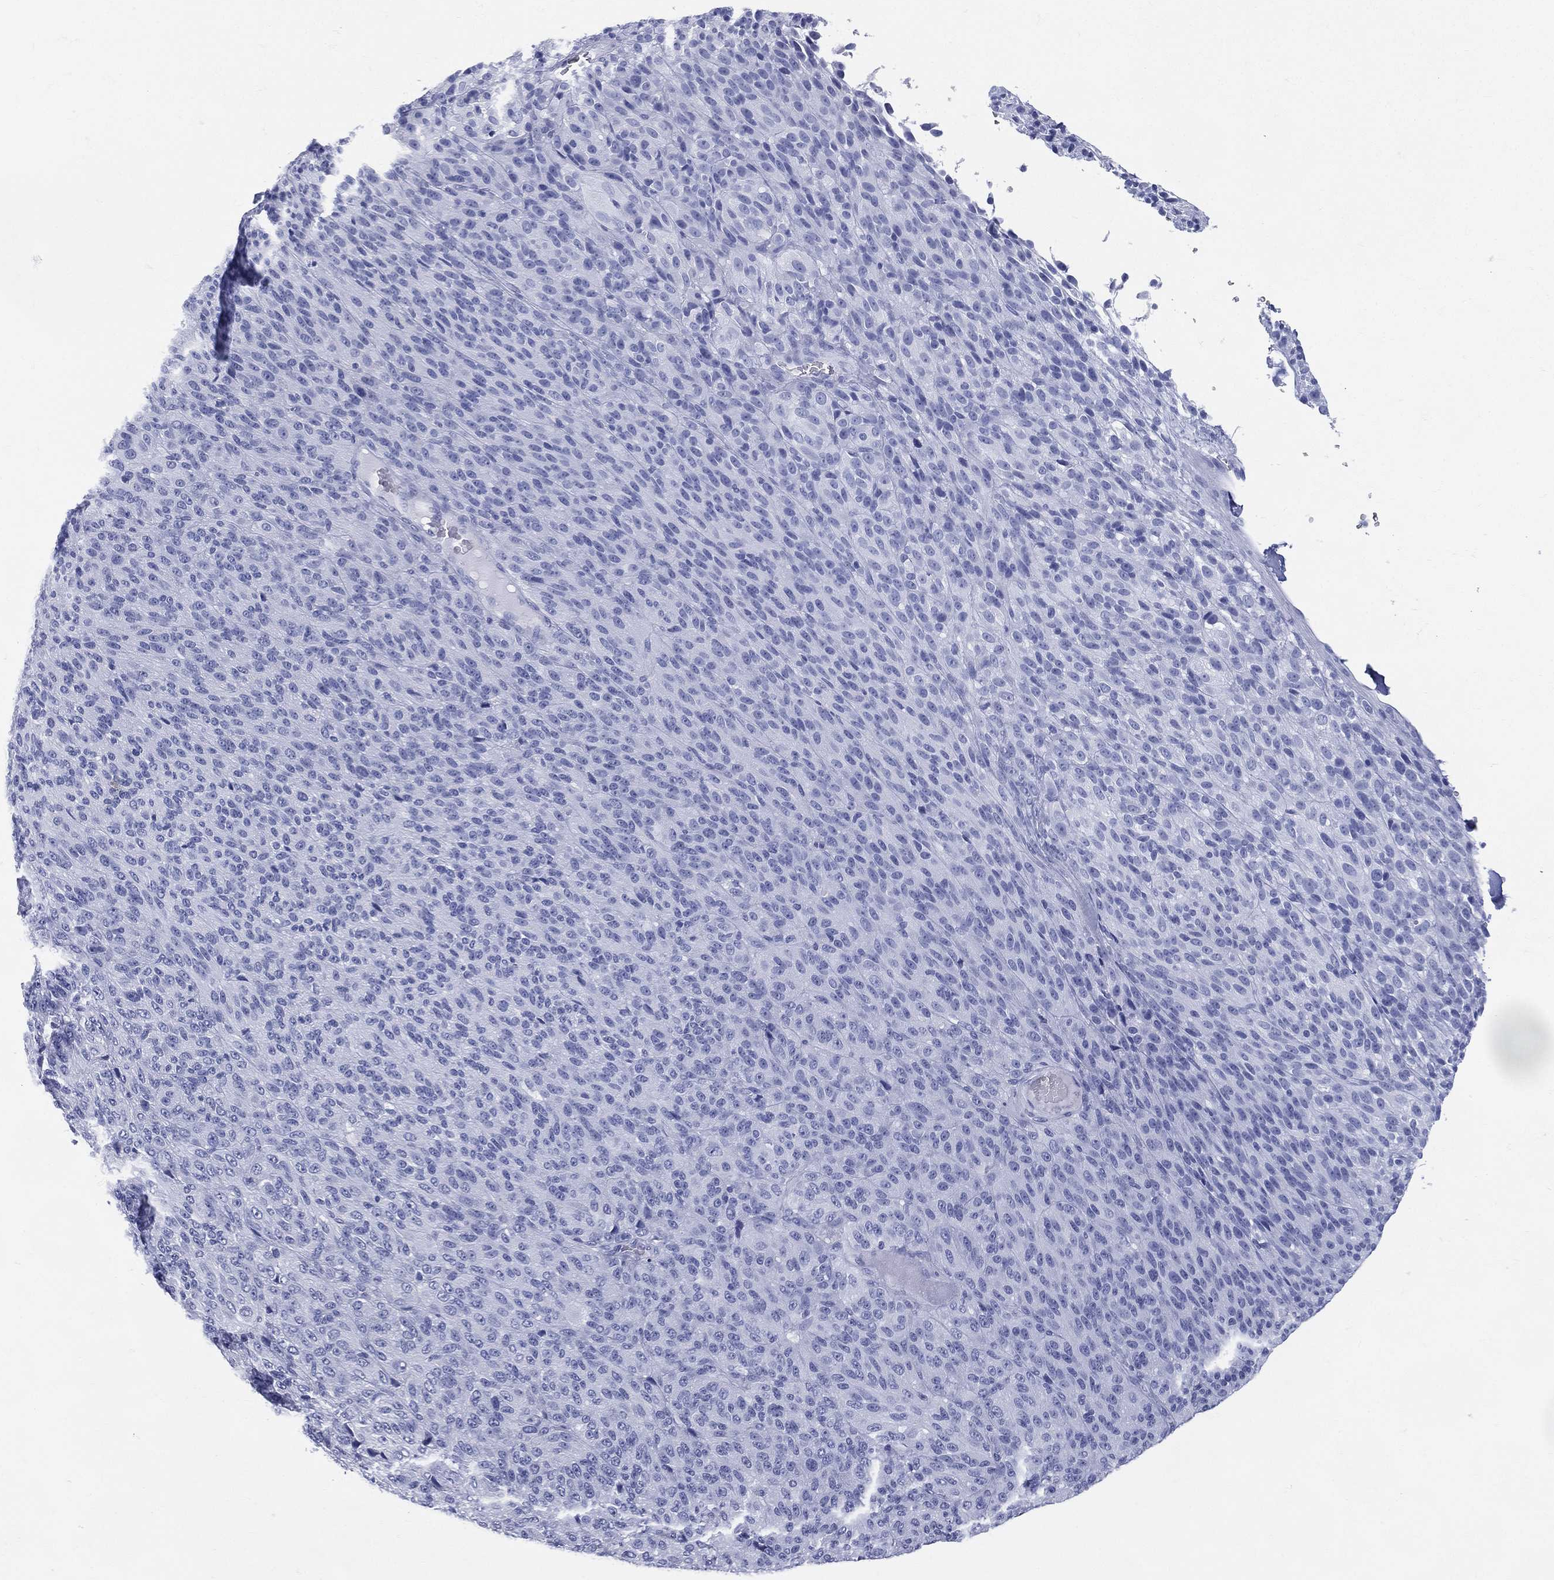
{"staining": {"intensity": "negative", "quantity": "none", "location": "none"}, "tissue": "melanoma", "cell_type": "Tumor cells", "image_type": "cancer", "snomed": [{"axis": "morphology", "description": "Malignant melanoma, Metastatic site"}, {"axis": "topography", "description": "Brain"}], "caption": "Immunohistochemical staining of human melanoma demonstrates no significant staining in tumor cells. The staining is performed using DAB (3,3'-diaminobenzidine) brown chromogen with nuclei counter-stained in using hematoxylin.", "gene": "ETNPPL", "patient": {"sex": "female", "age": 56}}